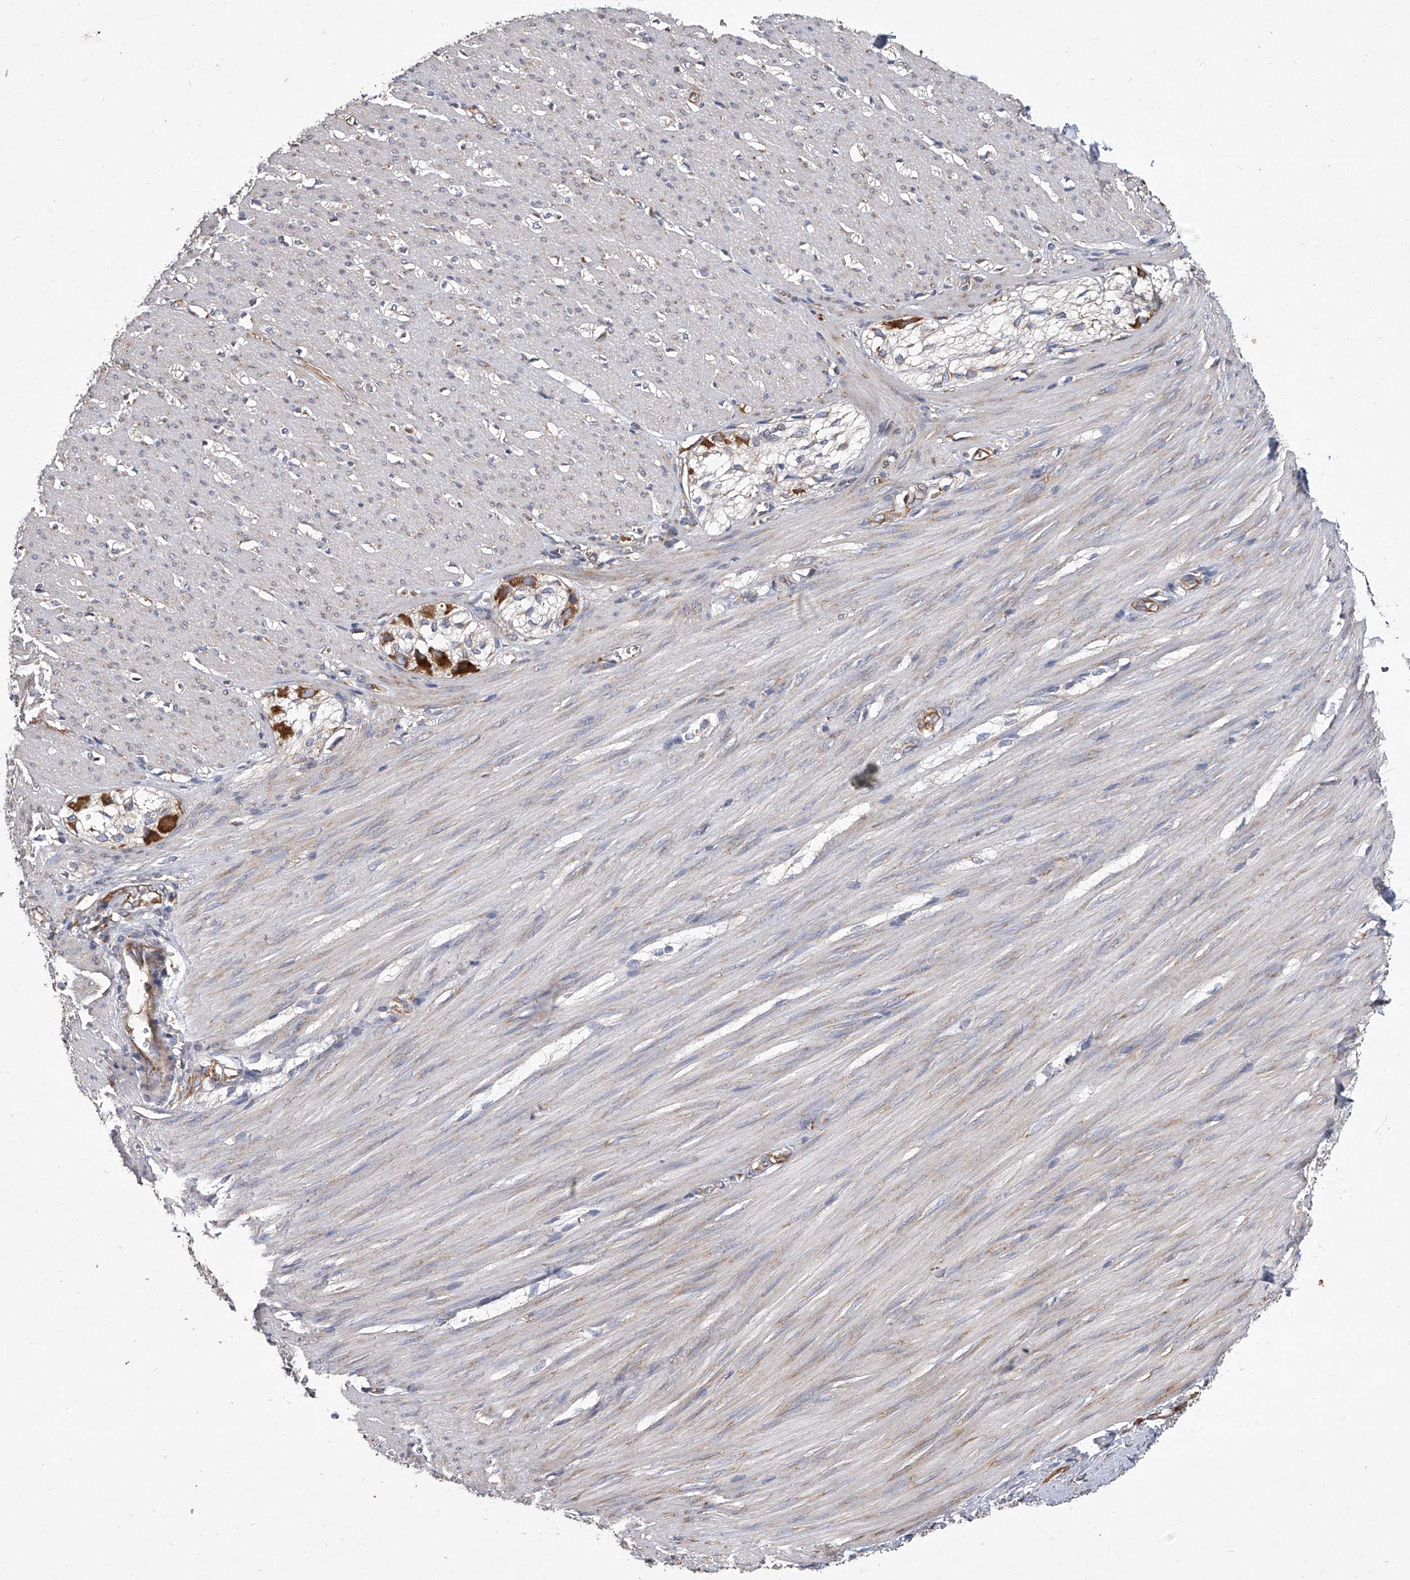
{"staining": {"intensity": "weak", "quantity": "<25%", "location": "cytoplasmic/membranous"}, "tissue": "smooth muscle", "cell_type": "Smooth muscle cells", "image_type": "normal", "snomed": [{"axis": "morphology", "description": "Normal tissue, NOS"}, {"axis": "morphology", "description": "Adenocarcinoma, NOS"}, {"axis": "topography", "description": "Colon"}, {"axis": "topography", "description": "Peripheral nerve tissue"}], "caption": "A histopathology image of human smooth muscle is negative for staining in smooth muscle cells. (DAB immunohistochemistry (IHC) with hematoxylin counter stain).", "gene": "EIF2S2", "patient": {"sex": "male", "age": 14}}